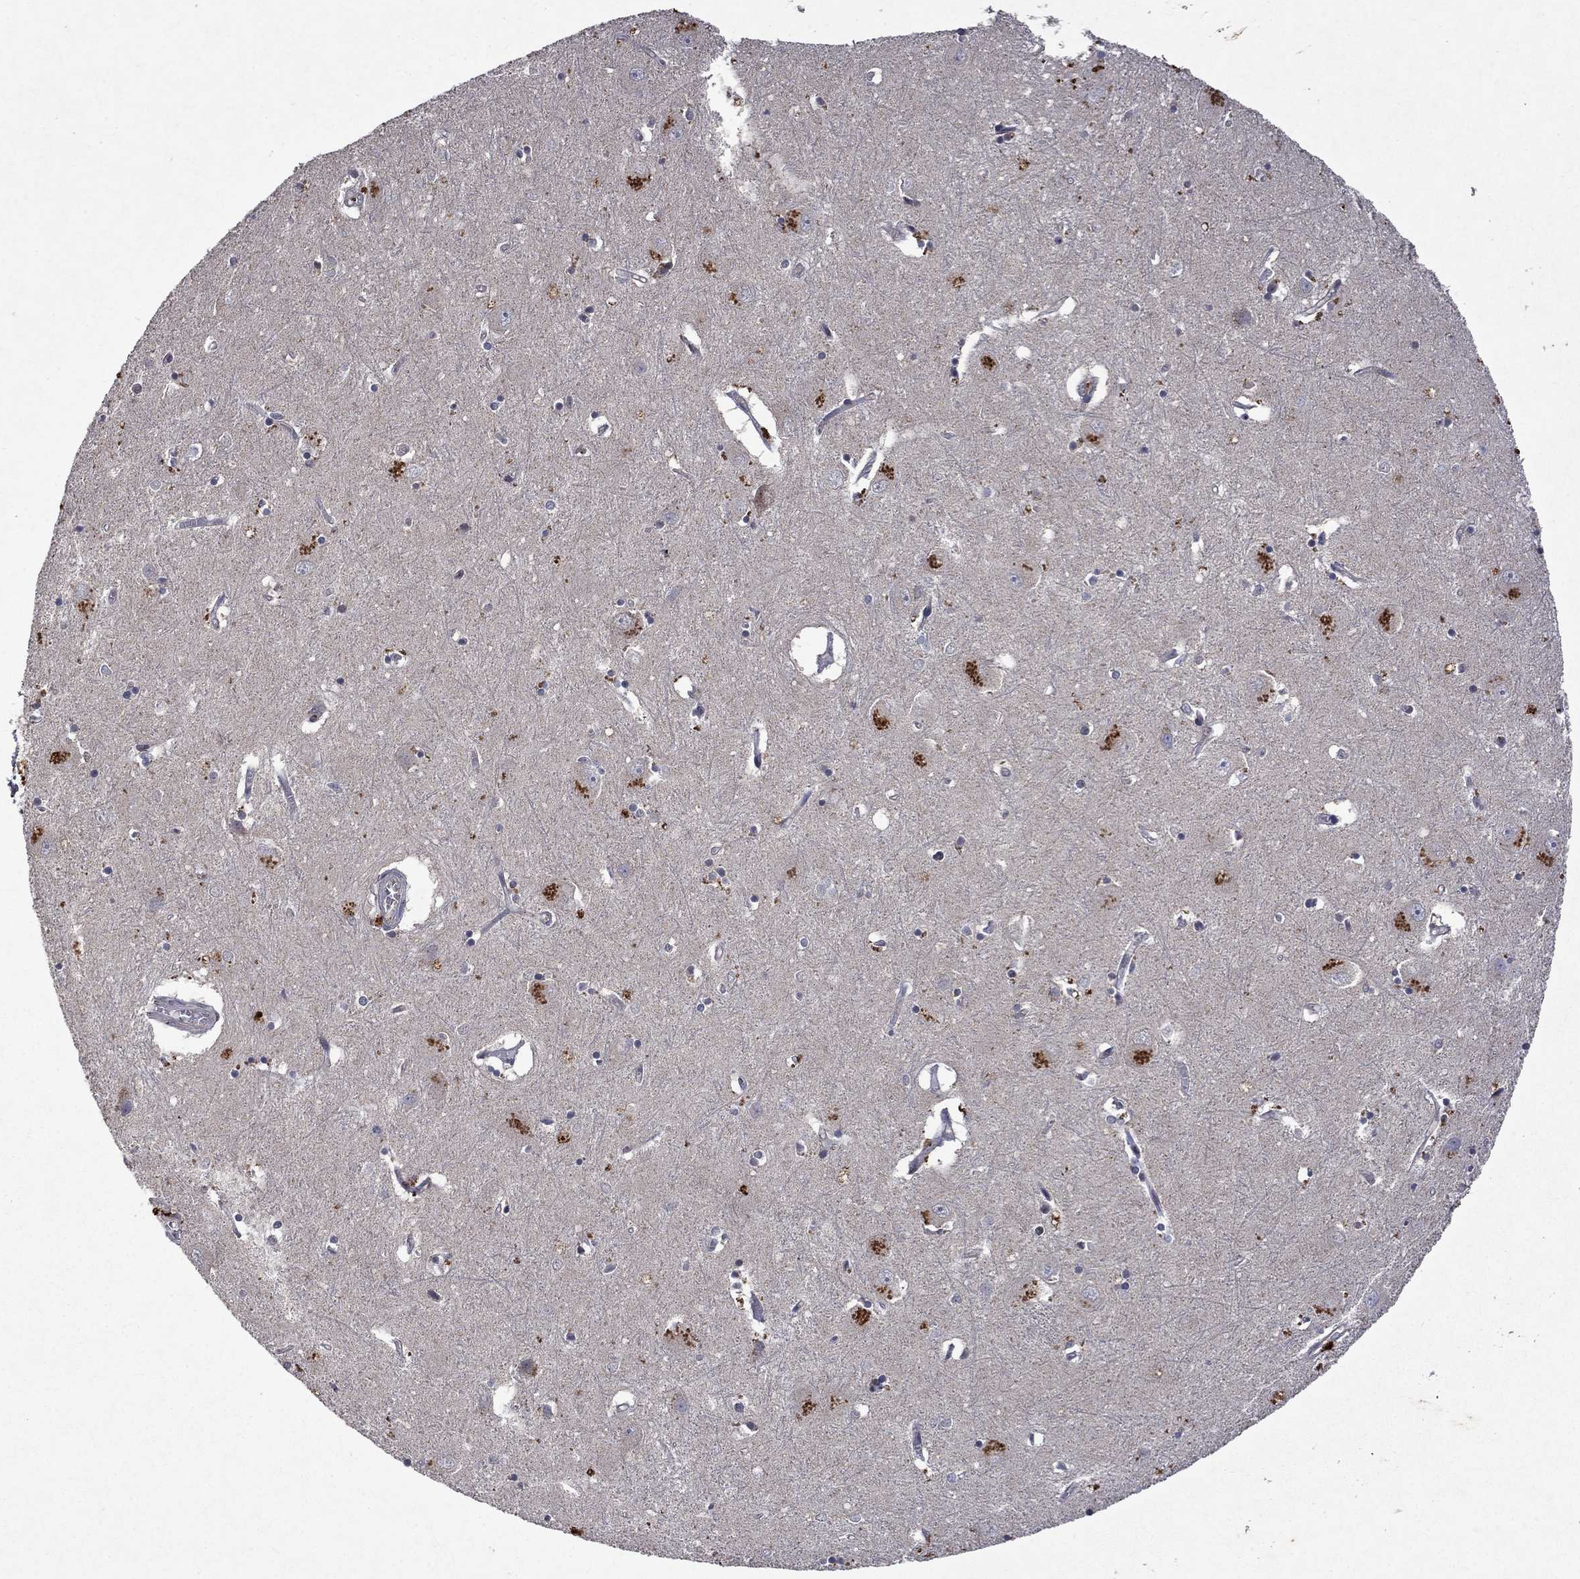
{"staining": {"intensity": "negative", "quantity": "none", "location": "none"}, "tissue": "caudate", "cell_type": "Glial cells", "image_type": "normal", "snomed": [{"axis": "morphology", "description": "Normal tissue, NOS"}, {"axis": "topography", "description": "Lateral ventricle wall"}], "caption": "This is a histopathology image of immunohistochemistry (IHC) staining of normal caudate, which shows no expression in glial cells.", "gene": "TTC38", "patient": {"sex": "male", "age": 54}}